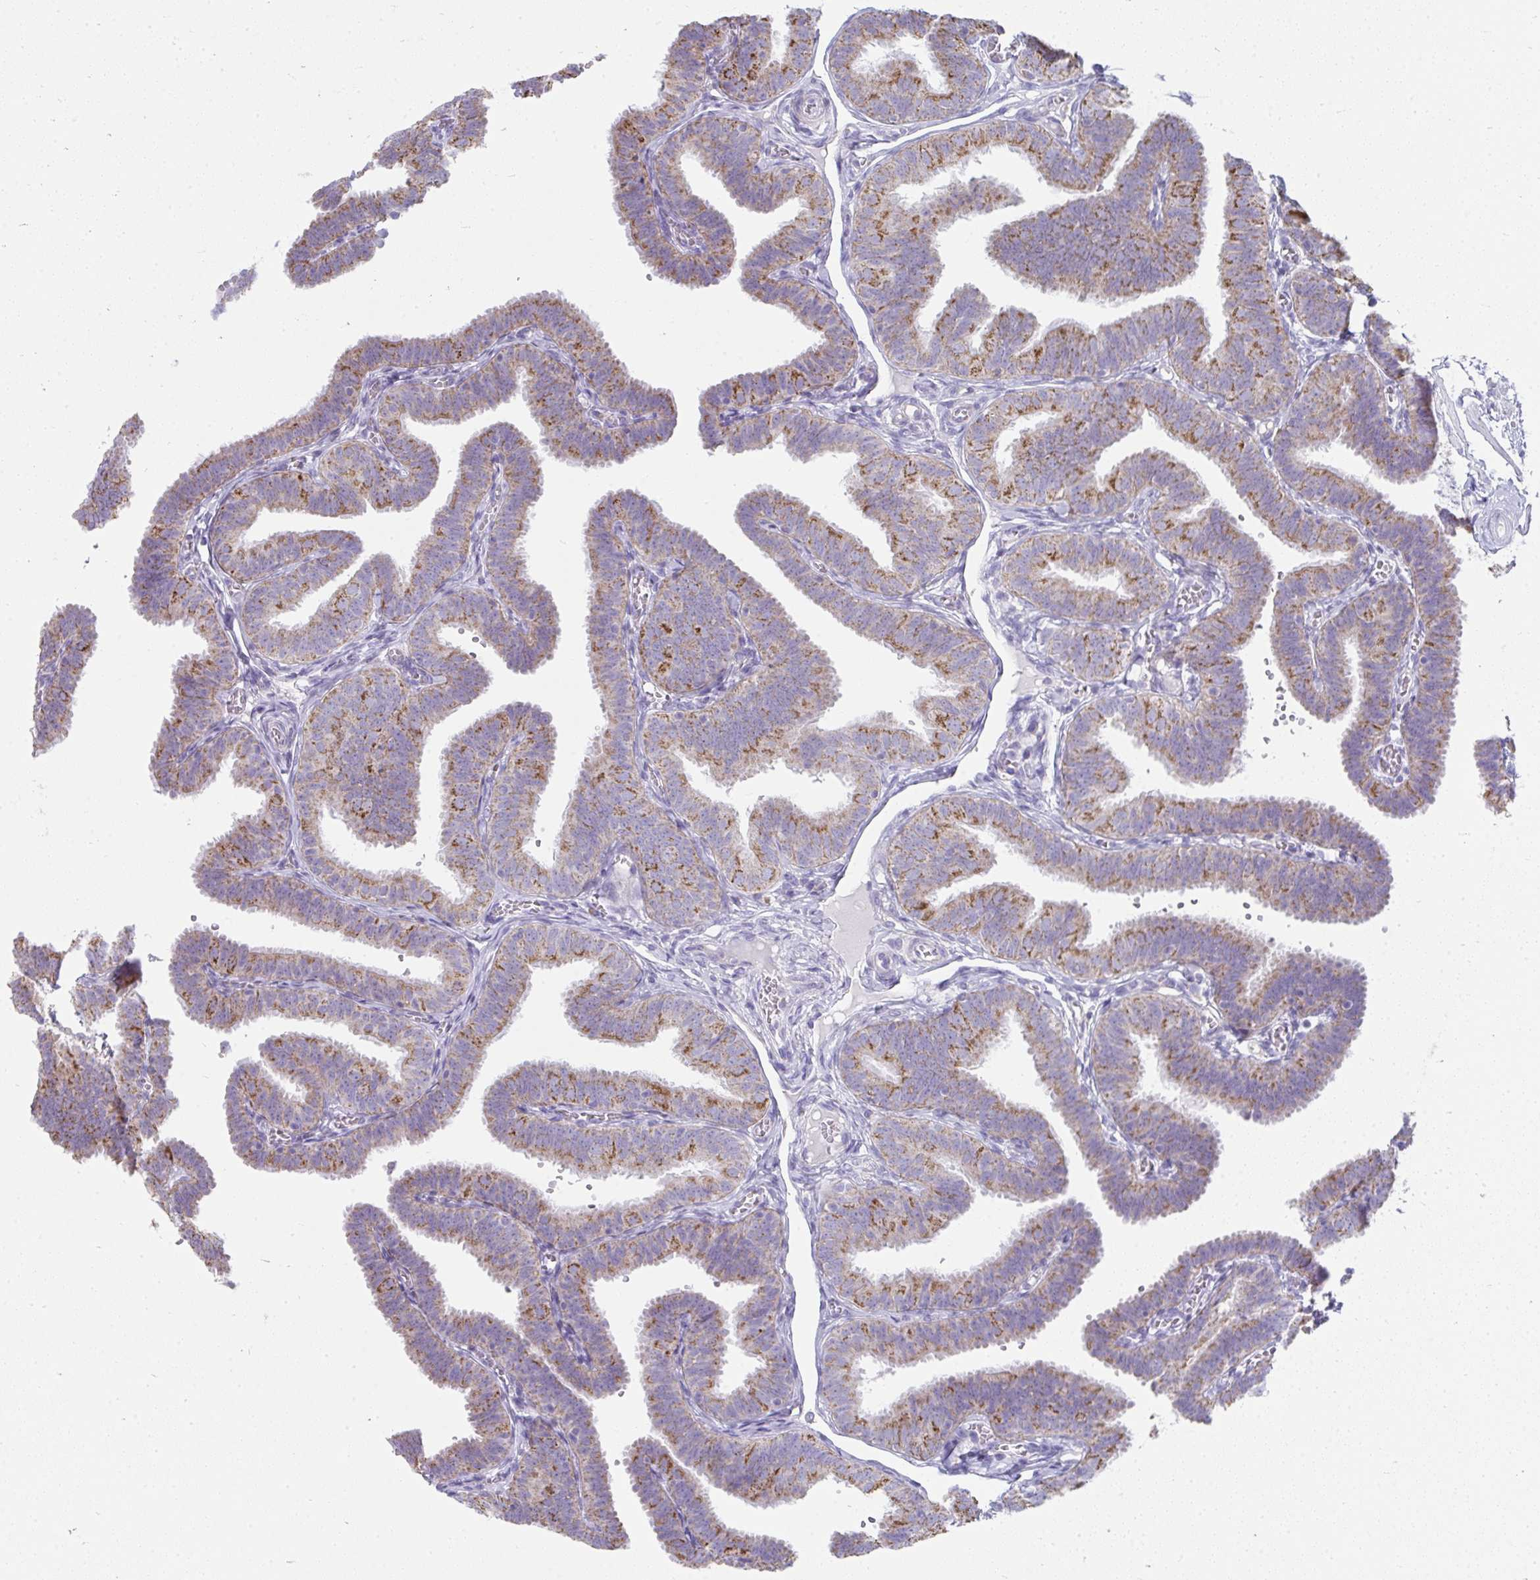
{"staining": {"intensity": "moderate", "quantity": ">75%", "location": "cytoplasmic/membranous"}, "tissue": "fallopian tube", "cell_type": "Glandular cells", "image_type": "normal", "snomed": [{"axis": "morphology", "description": "Normal tissue, NOS"}, {"axis": "topography", "description": "Fallopian tube"}], "caption": "Brown immunohistochemical staining in benign human fallopian tube shows moderate cytoplasmic/membranous staining in approximately >75% of glandular cells.", "gene": "SLC6A1", "patient": {"sex": "female", "age": 25}}